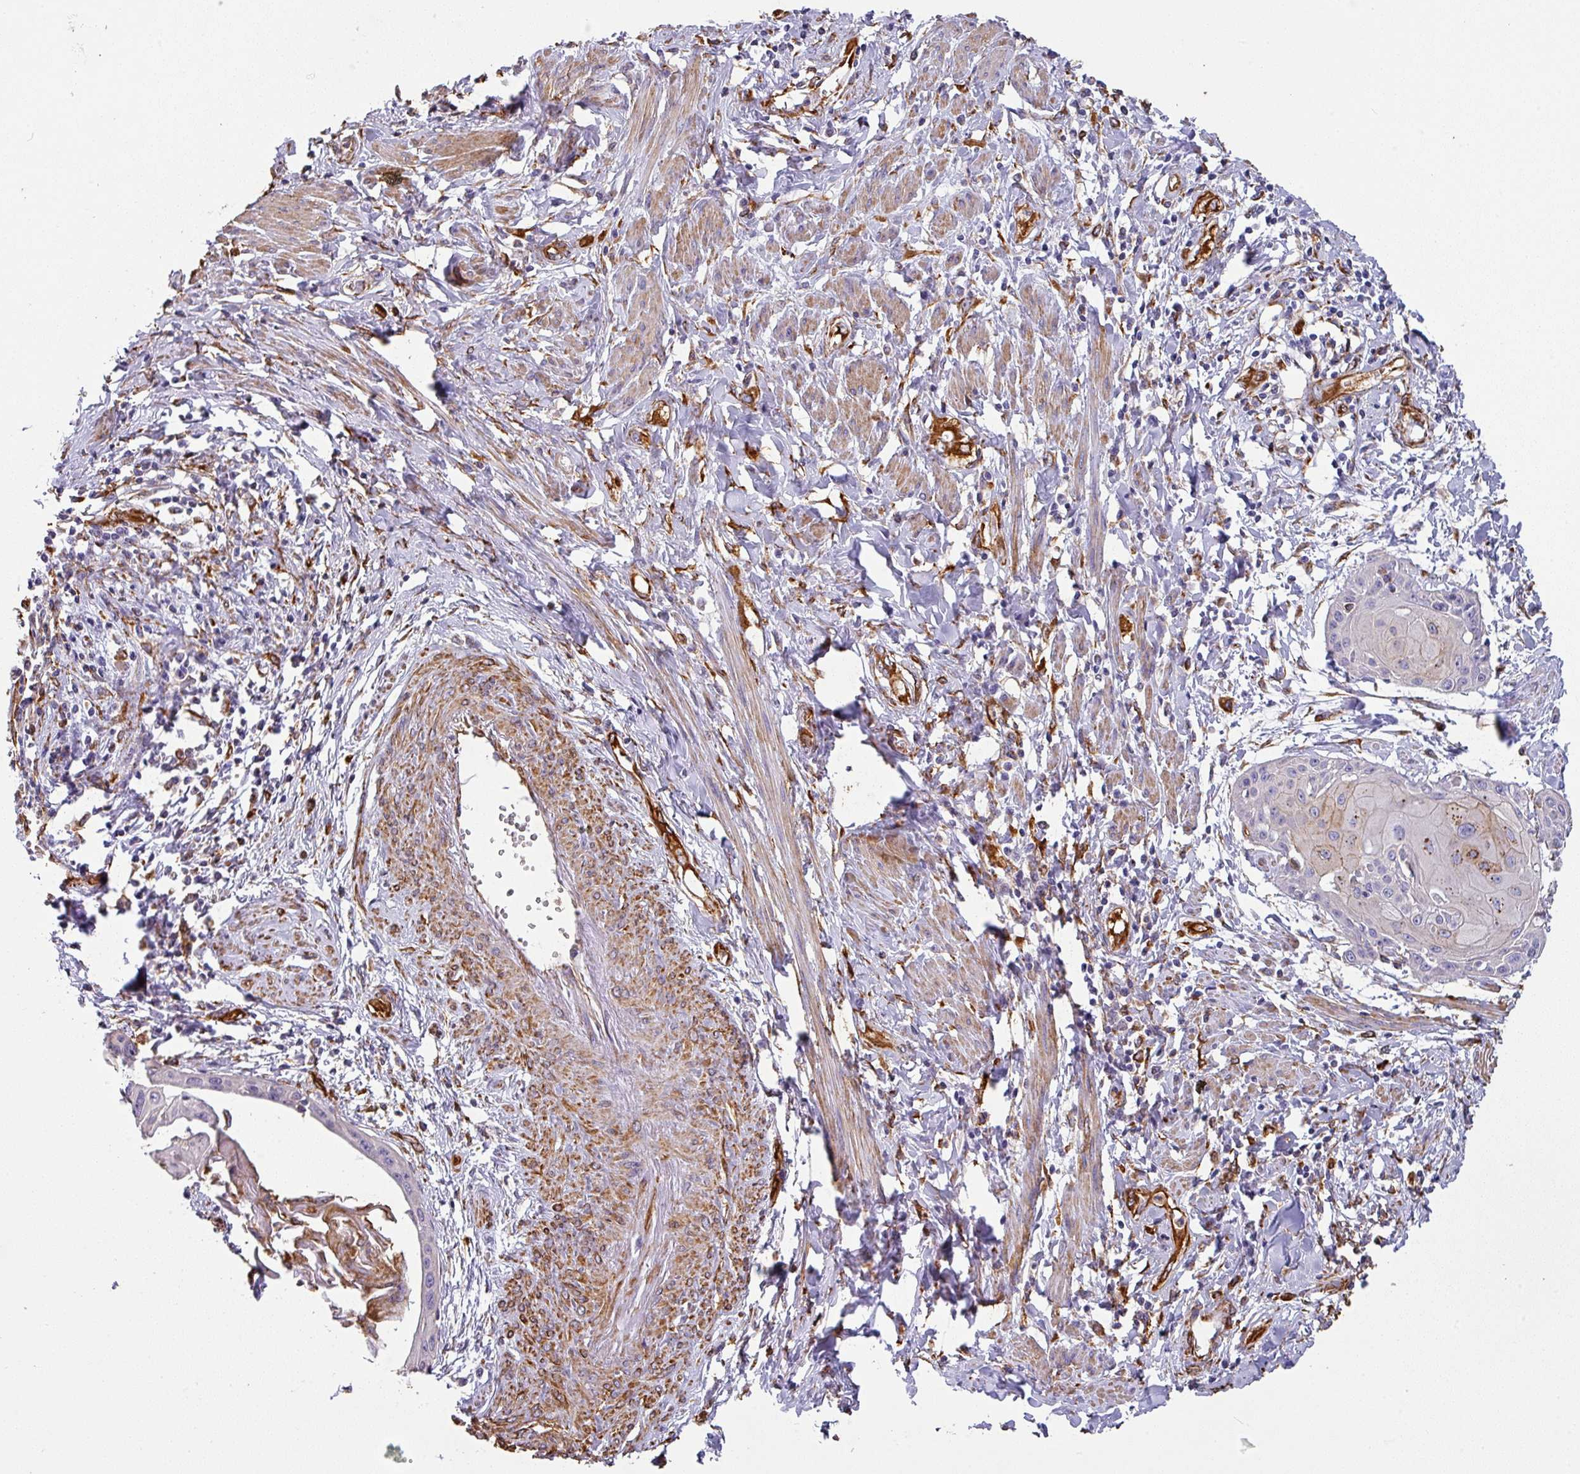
{"staining": {"intensity": "weak", "quantity": "<25%", "location": "cytoplasmic/membranous"}, "tissue": "cervical cancer", "cell_type": "Tumor cells", "image_type": "cancer", "snomed": [{"axis": "morphology", "description": "Squamous cell carcinoma, NOS"}, {"axis": "topography", "description": "Cervix"}], "caption": "High power microscopy micrograph of an immunohistochemistry (IHC) histopathology image of cervical cancer, revealing no significant expression in tumor cells.", "gene": "ZNF280C", "patient": {"sex": "female", "age": 57}}